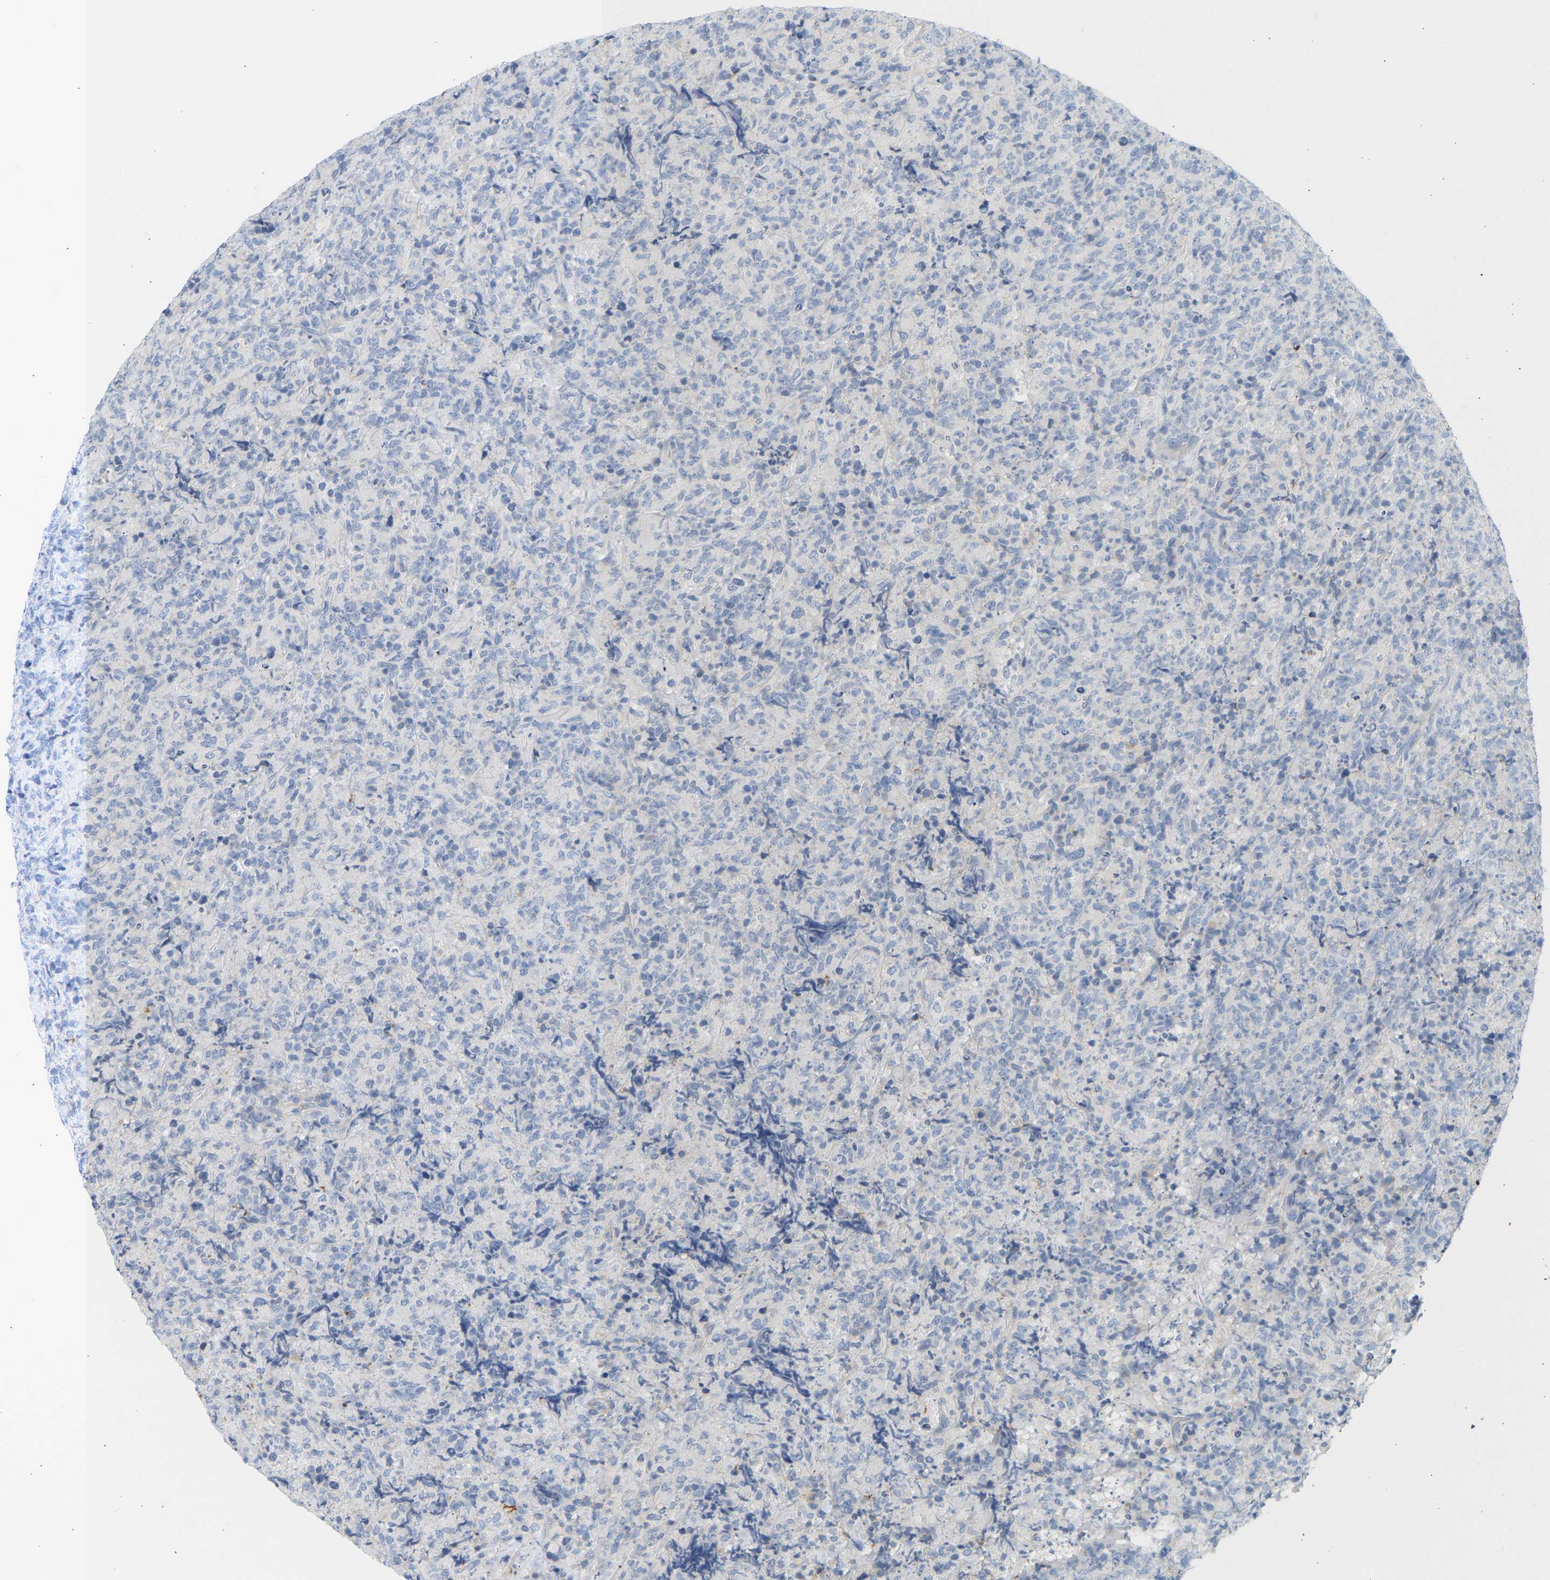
{"staining": {"intensity": "negative", "quantity": "none", "location": "none"}, "tissue": "lymphoma", "cell_type": "Tumor cells", "image_type": "cancer", "snomed": [{"axis": "morphology", "description": "Malignant lymphoma, non-Hodgkin's type, High grade"}, {"axis": "topography", "description": "Tonsil"}], "caption": "This is an immunohistochemistry (IHC) micrograph of malignant lymphoma, non-Hodgkin's type (high-grade). There is no staining in tumor cells.", "gene": "BVES", "patient": {"sex": "female", "age": 36}}